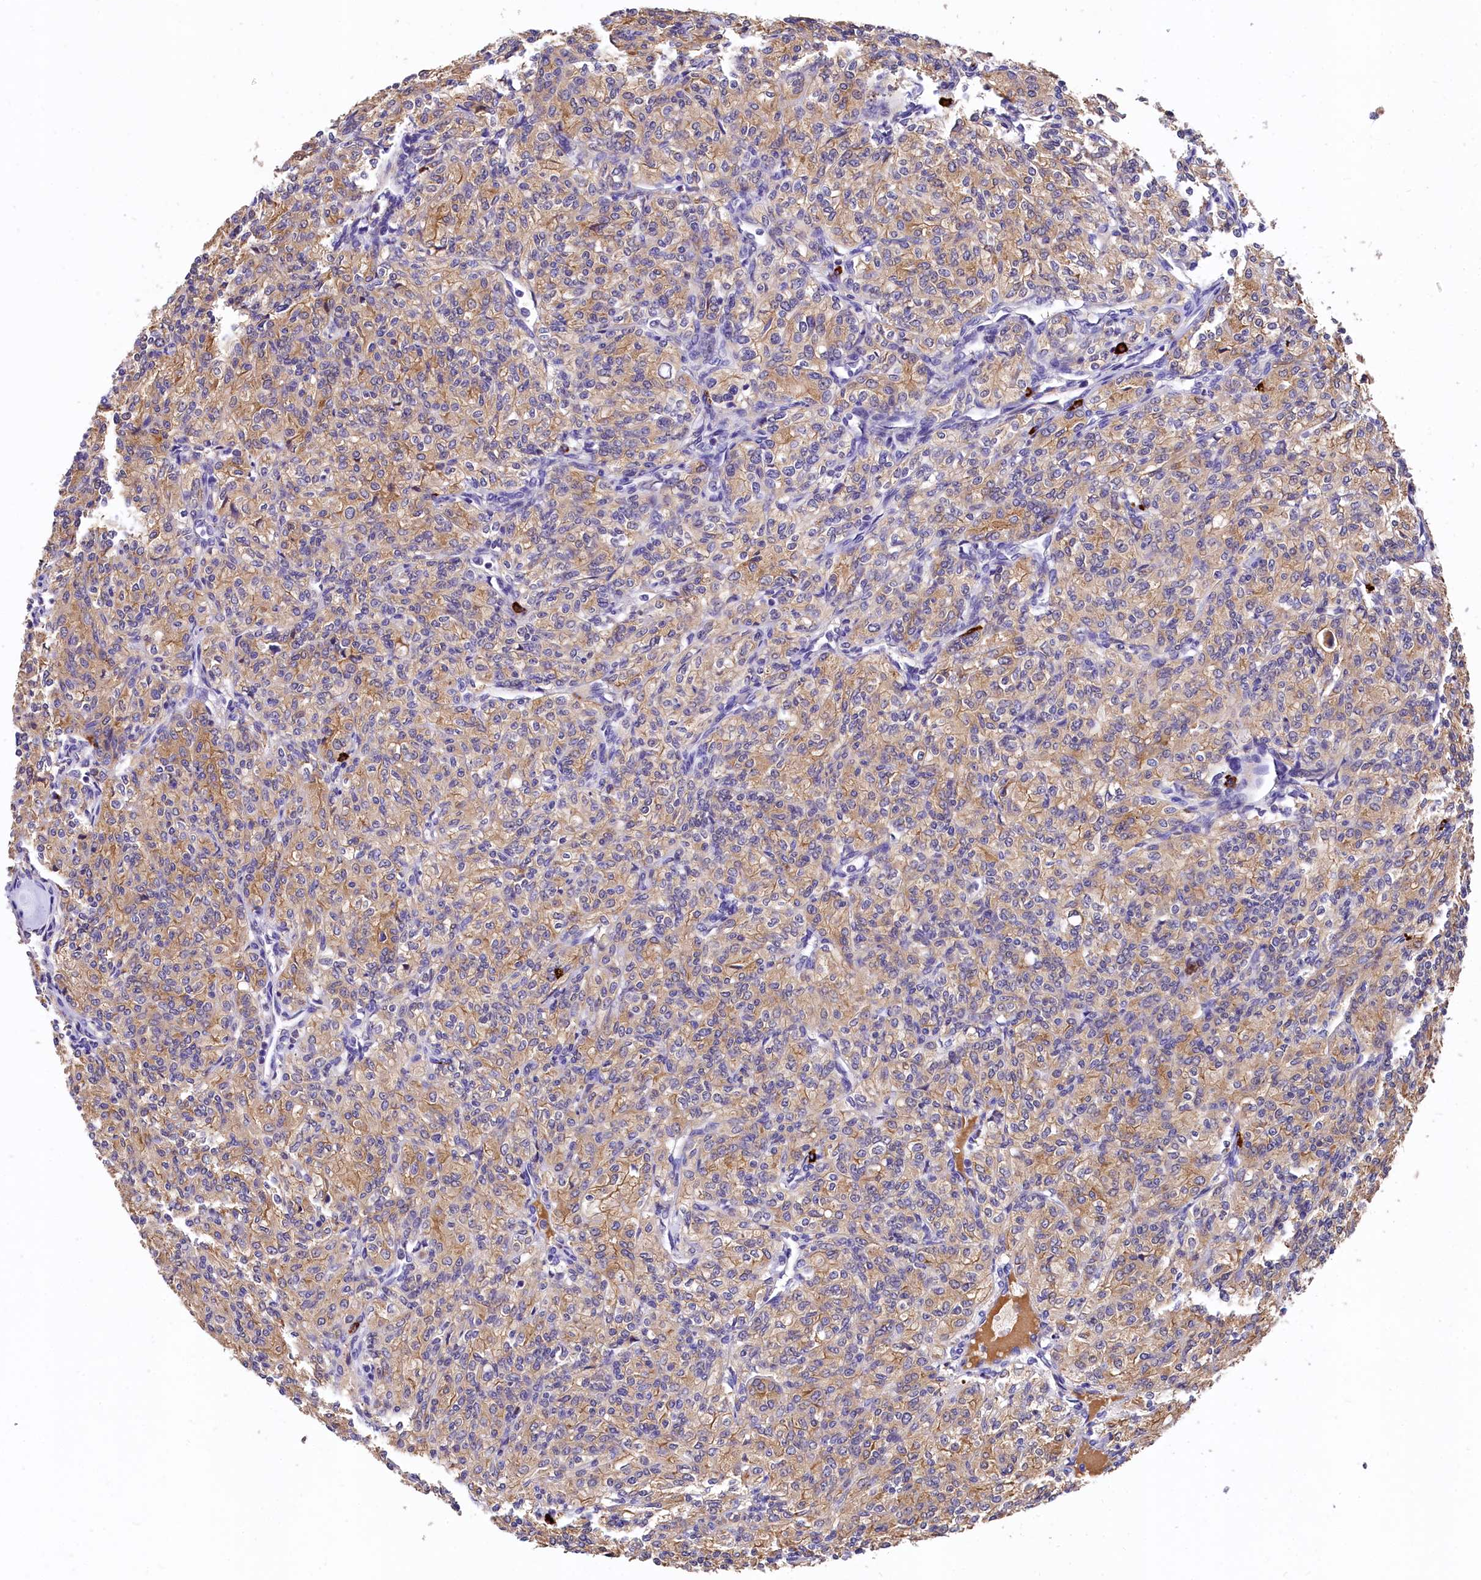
{"staining": {"intensity": "moderate", "quantity": ">75%", "location": "cytoplasmic/membranous"}, "tissue": "renal cancer", "cell_type": "Tumor cells", "image_type": "cancer", "snomed": [{"axis": "morphology", "description": "Adenocarcinoma, NOS"}, {"axis": "topography", "description": "Kidney"}], "caption": "This image displays IHC staining of human renal cancer (adenocarcinoma), with medium moderate cytoplasmic/membranous positivity in approximately >75% of tumor cells.", "gene": "EPS8L2", "patient": {"sex": "male", "age": 77}}